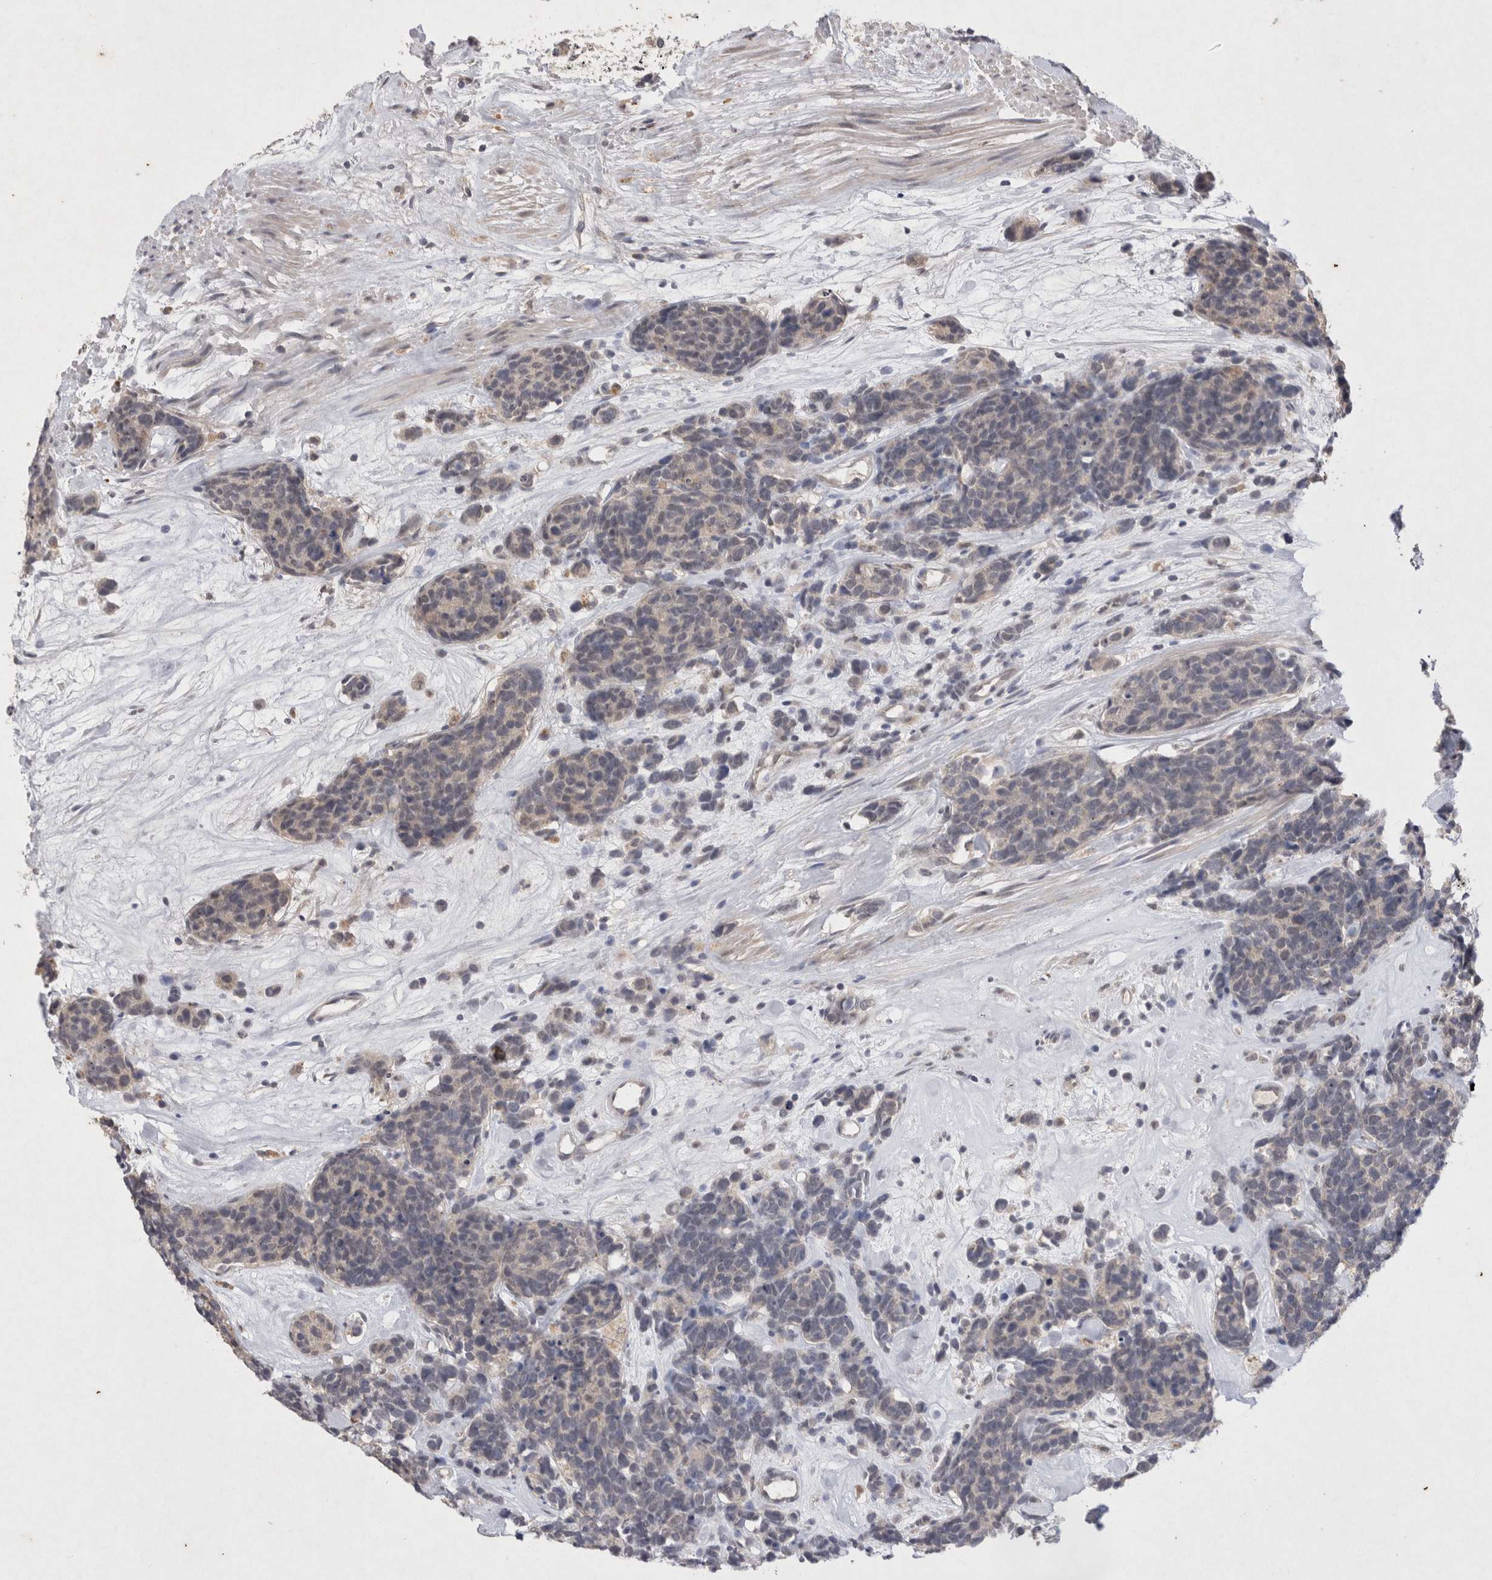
{"staining": {"intensity": "negative", "quantity": "none", "location": "none"}, "tissue": "carcinoid", "cell_type": "Tumor cells", "image_type": "cancer", "snomed": [{"axis": "morphology", "description": "Carcinoma, NOS"}, {"axis": "morphology", "description": "Carcinoid, malignant, NOS"}, {"axis": "topography", "description": "Urinary bladder"}], "caption": "A high-resolution histopathology image shows immunohistochemistry (IHC) staining of carcinoid, which shows no significant staining in tumor cells.", "gene": "RASSF3", "patient": {"sex": "male", "age": 57}}